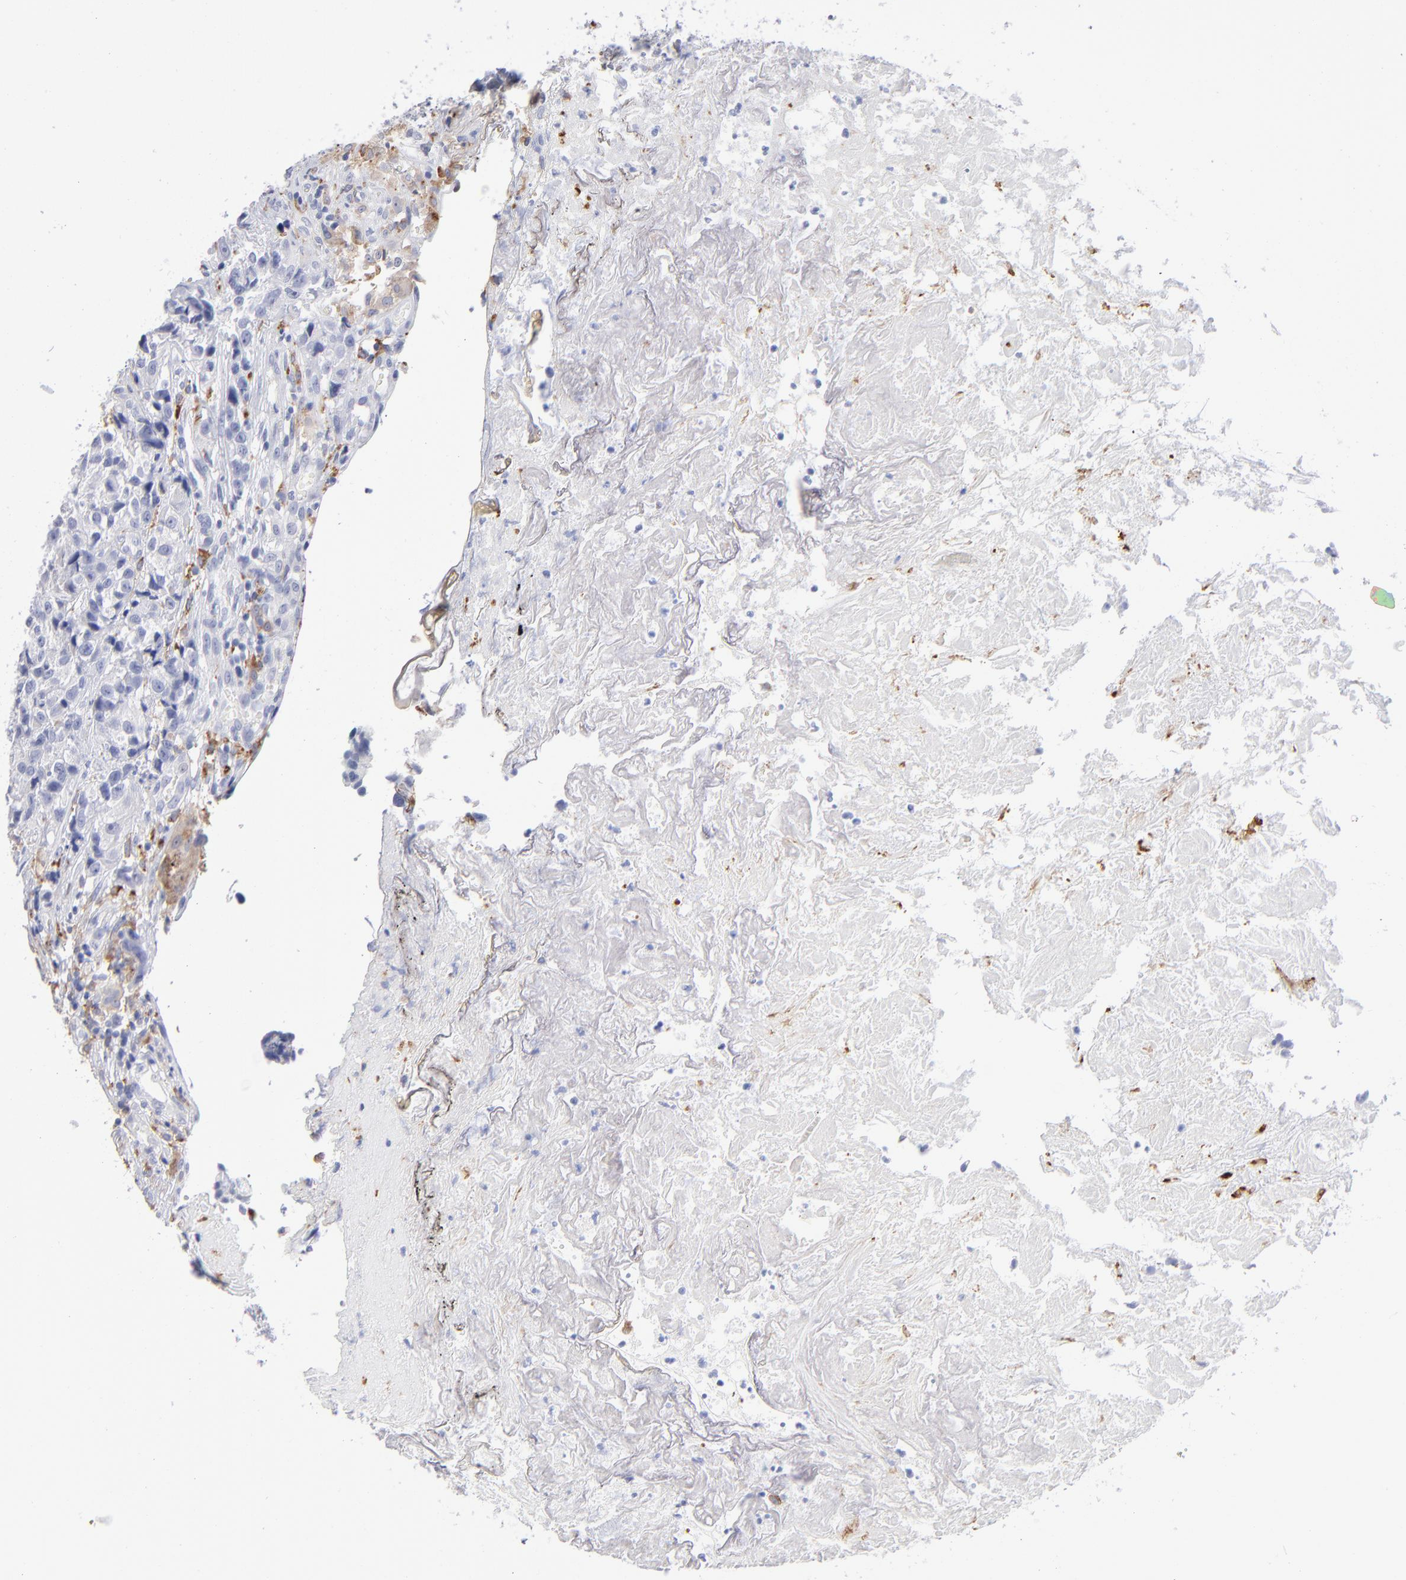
{"staining": {"intensity": "negative", "quantity": "none", "location": "none"}, "tissue": "urothelial cancer", "cell_type": "Tumor cells", "image_type": "cancer", "snomed": [{"axis": "morphology", "description": "Urothelial carcinoma, High grade"}, {"axis": "topography", "description": "Urinary bladder"}], "caption": "Tumor cells show no significant protein positivity in urothelial carcinoma (high-grade). (Immunohistochemistry, brightfield microscopy, high magnification).", "gene": "CD180", "patient": {"sex": "female", "age": 81}}